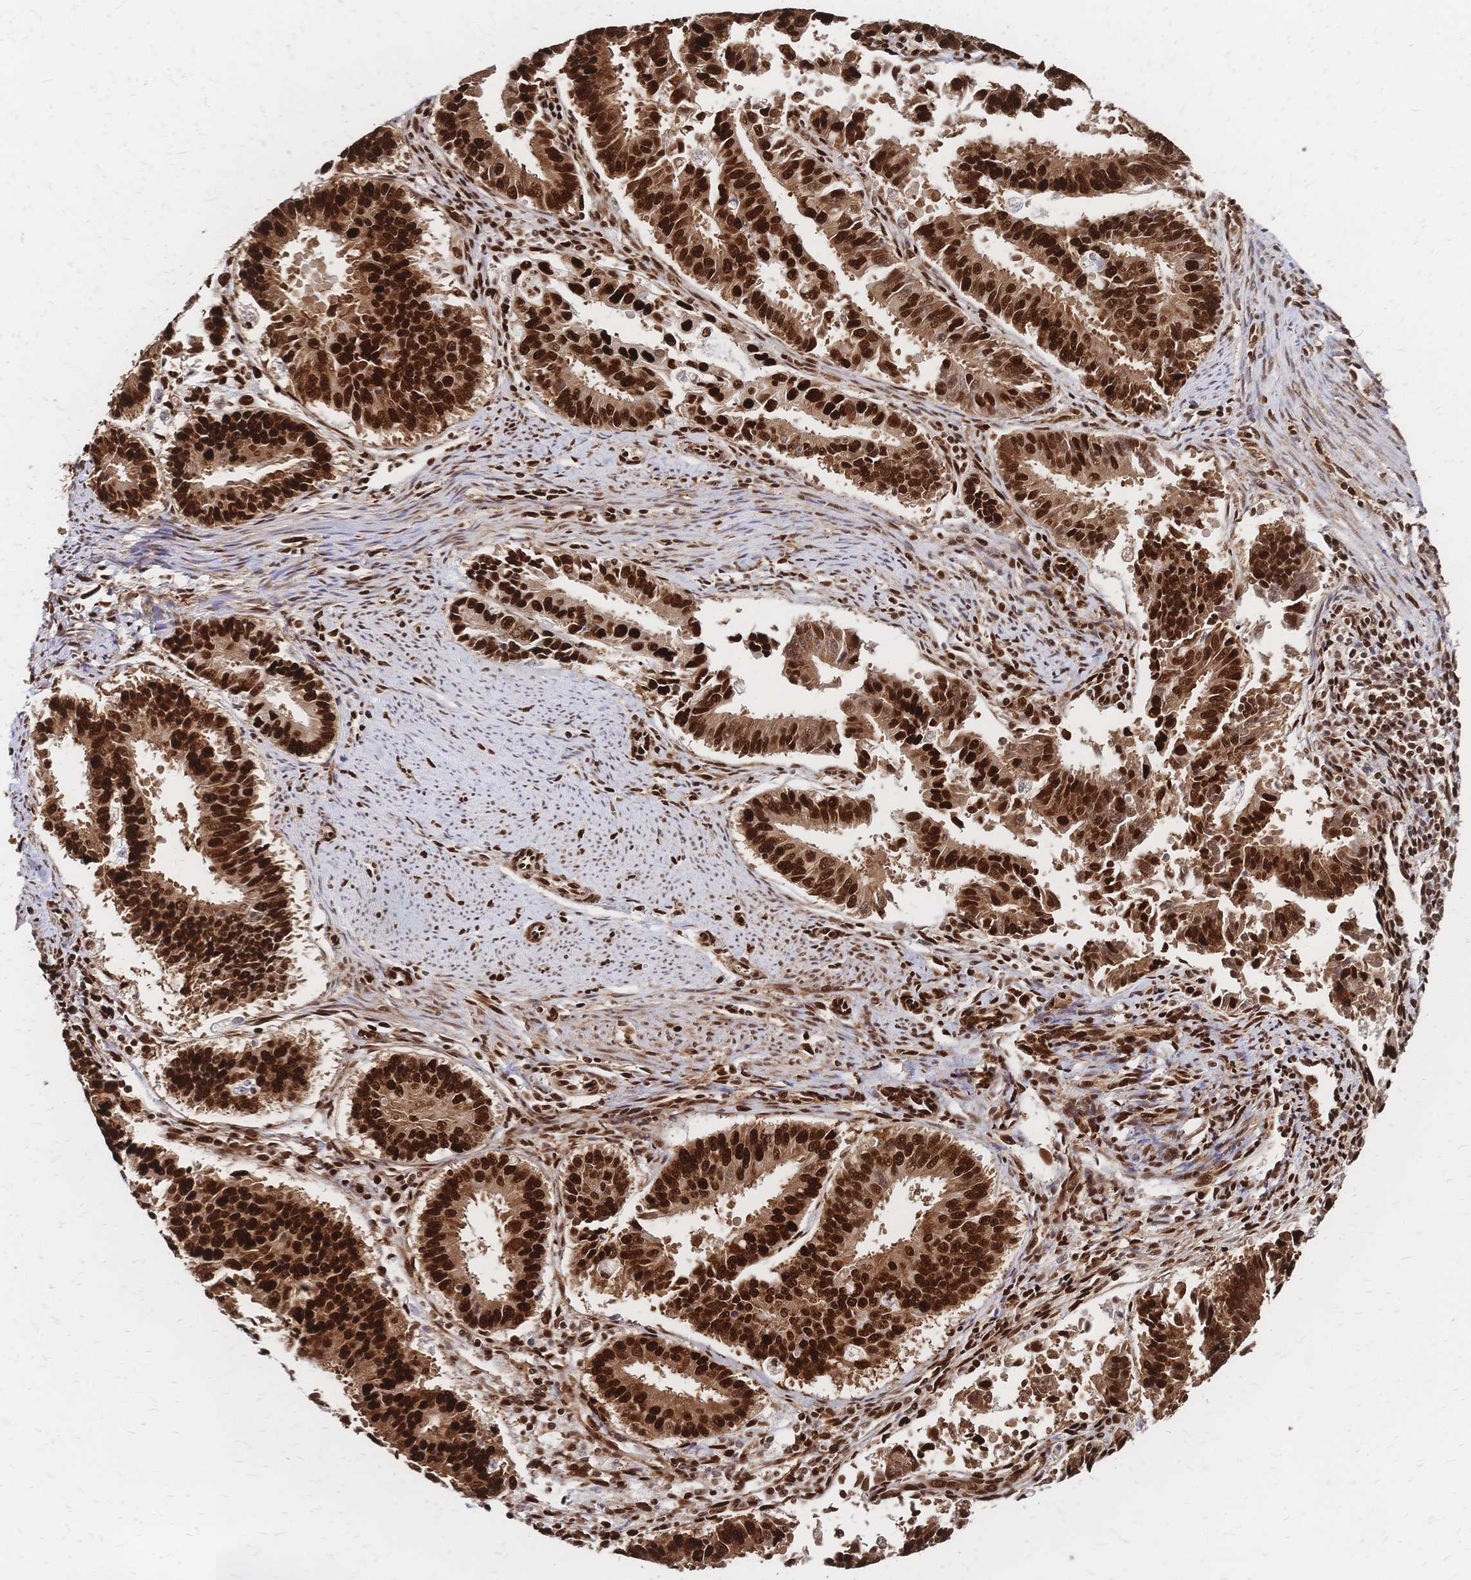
{"staining": {"intensity": "strong", "quantity": ">75%", "location": "cytoplasmic/membranous,nuclear"}, "tissue": "endometrial cancer", "cell_type": "Tumor cells", "image_type": "cancer", "snomed": [{"axis": "morphology", "description": "Adenocarcinoma, NOS"}, {"axis": "topography", "description": "Endometrium"}], "caption": "This is an image of immunohistochemistry (IHC) staining of endometrial cancer (adenocarcinoma), which shows strong positivity in the cytoplasmic/membranous and nuclear of tumor cells.", "gene": "HDGF", "patient": {"sex": "female", "age": 73}}